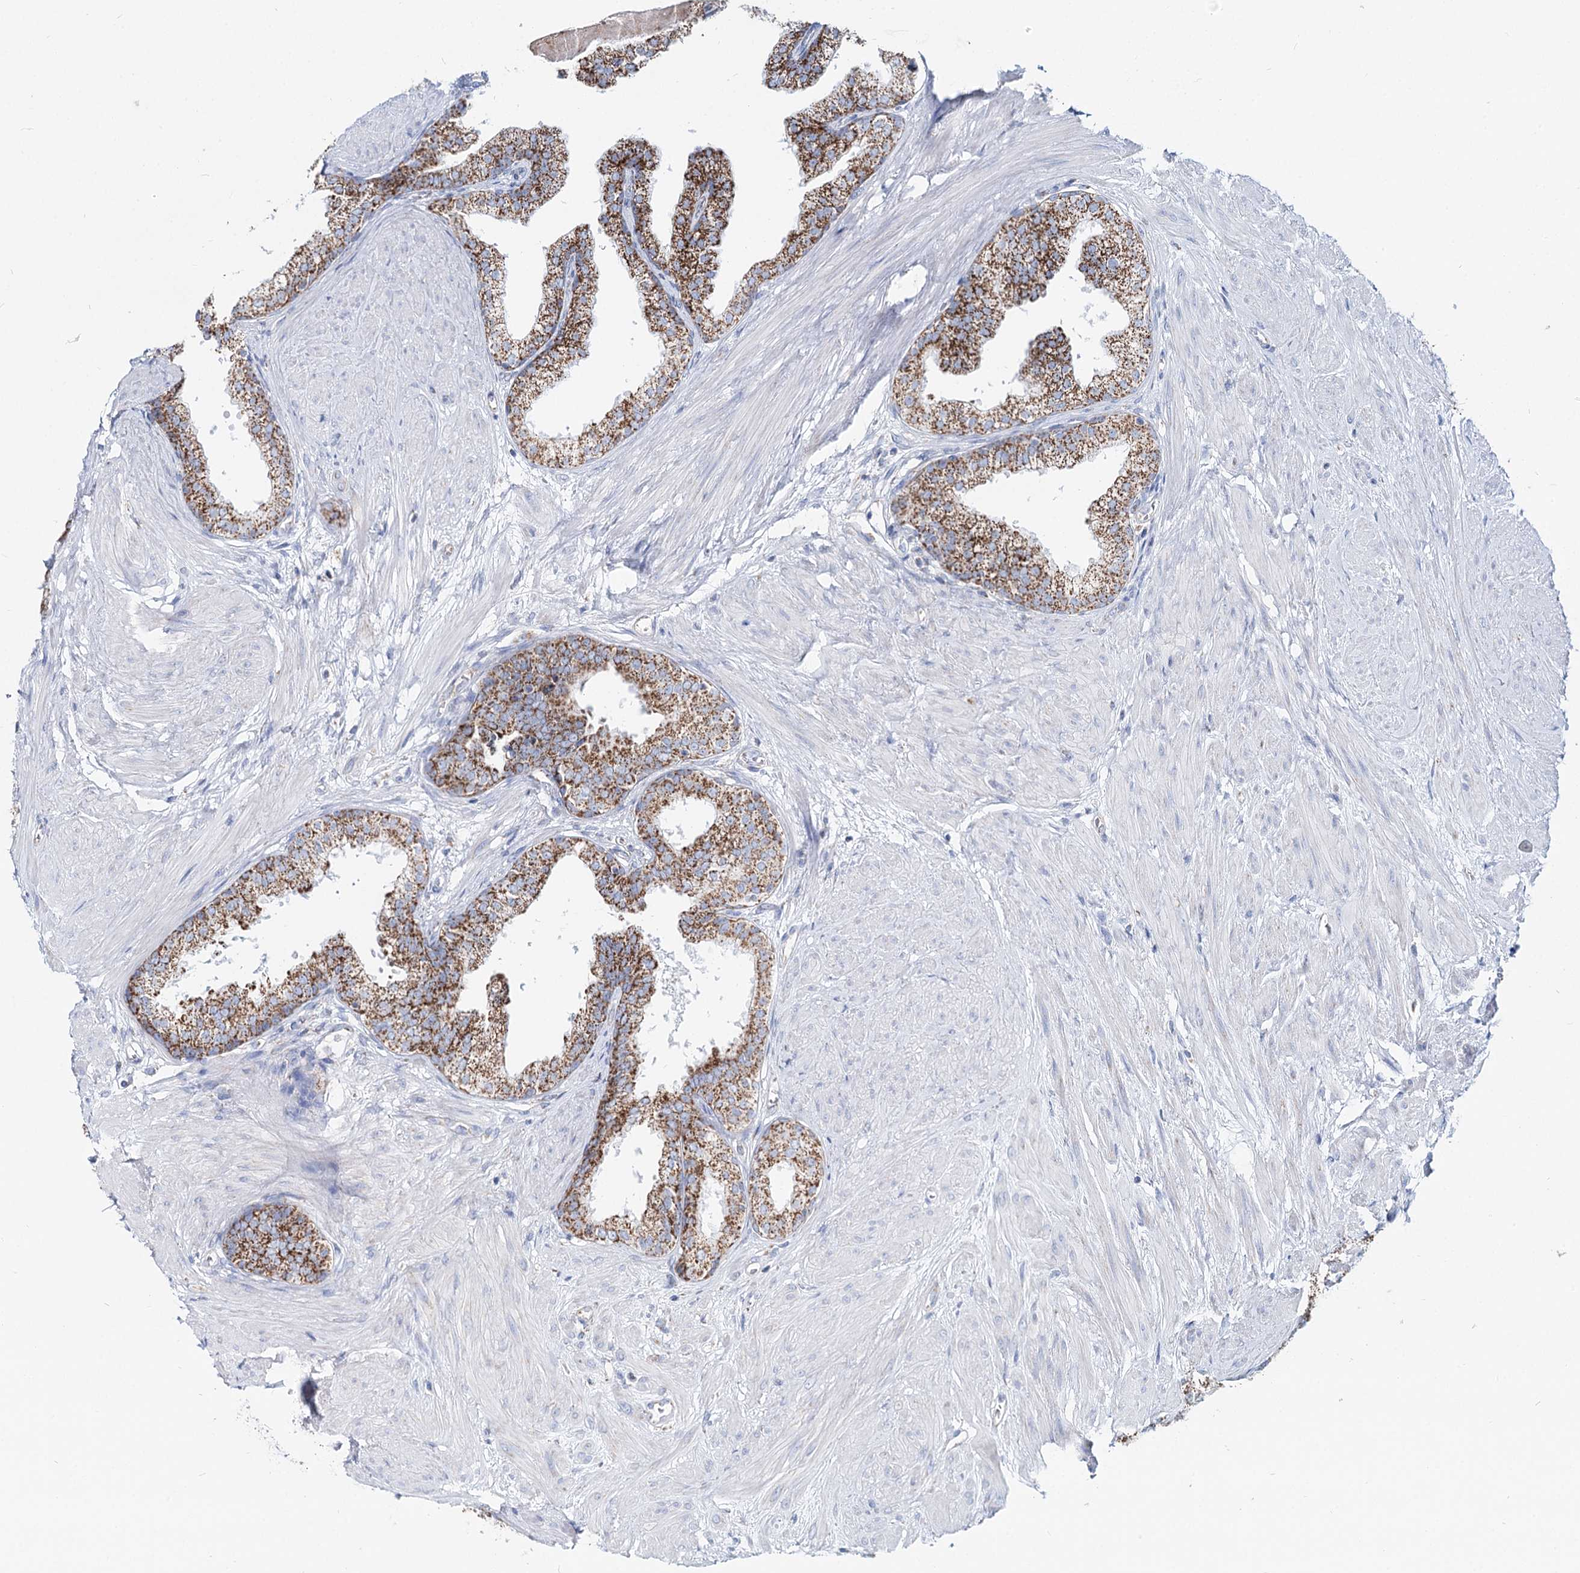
{"staining": {"intensity": "strong", "quantity": ">75%", "location": "cytoplasmic/membranous"}, "tissue": "prostate", "cell_type": "Glandular cells", "image_type": "normal", "snomed": [{"axis": "morphology", "description": "Normal tissue, NOS"}, {"axis": "topography", "description": "Prostate"}], "caption": "Glandular cells show strong cytoplasmic/membranous expression in about >75% of cells in benign prostate. (DAB IHC, brown staining for protein, blue staining for nuclei).", "gene": "MCCC2", "patient": {"sex": "male", "age": 48}}